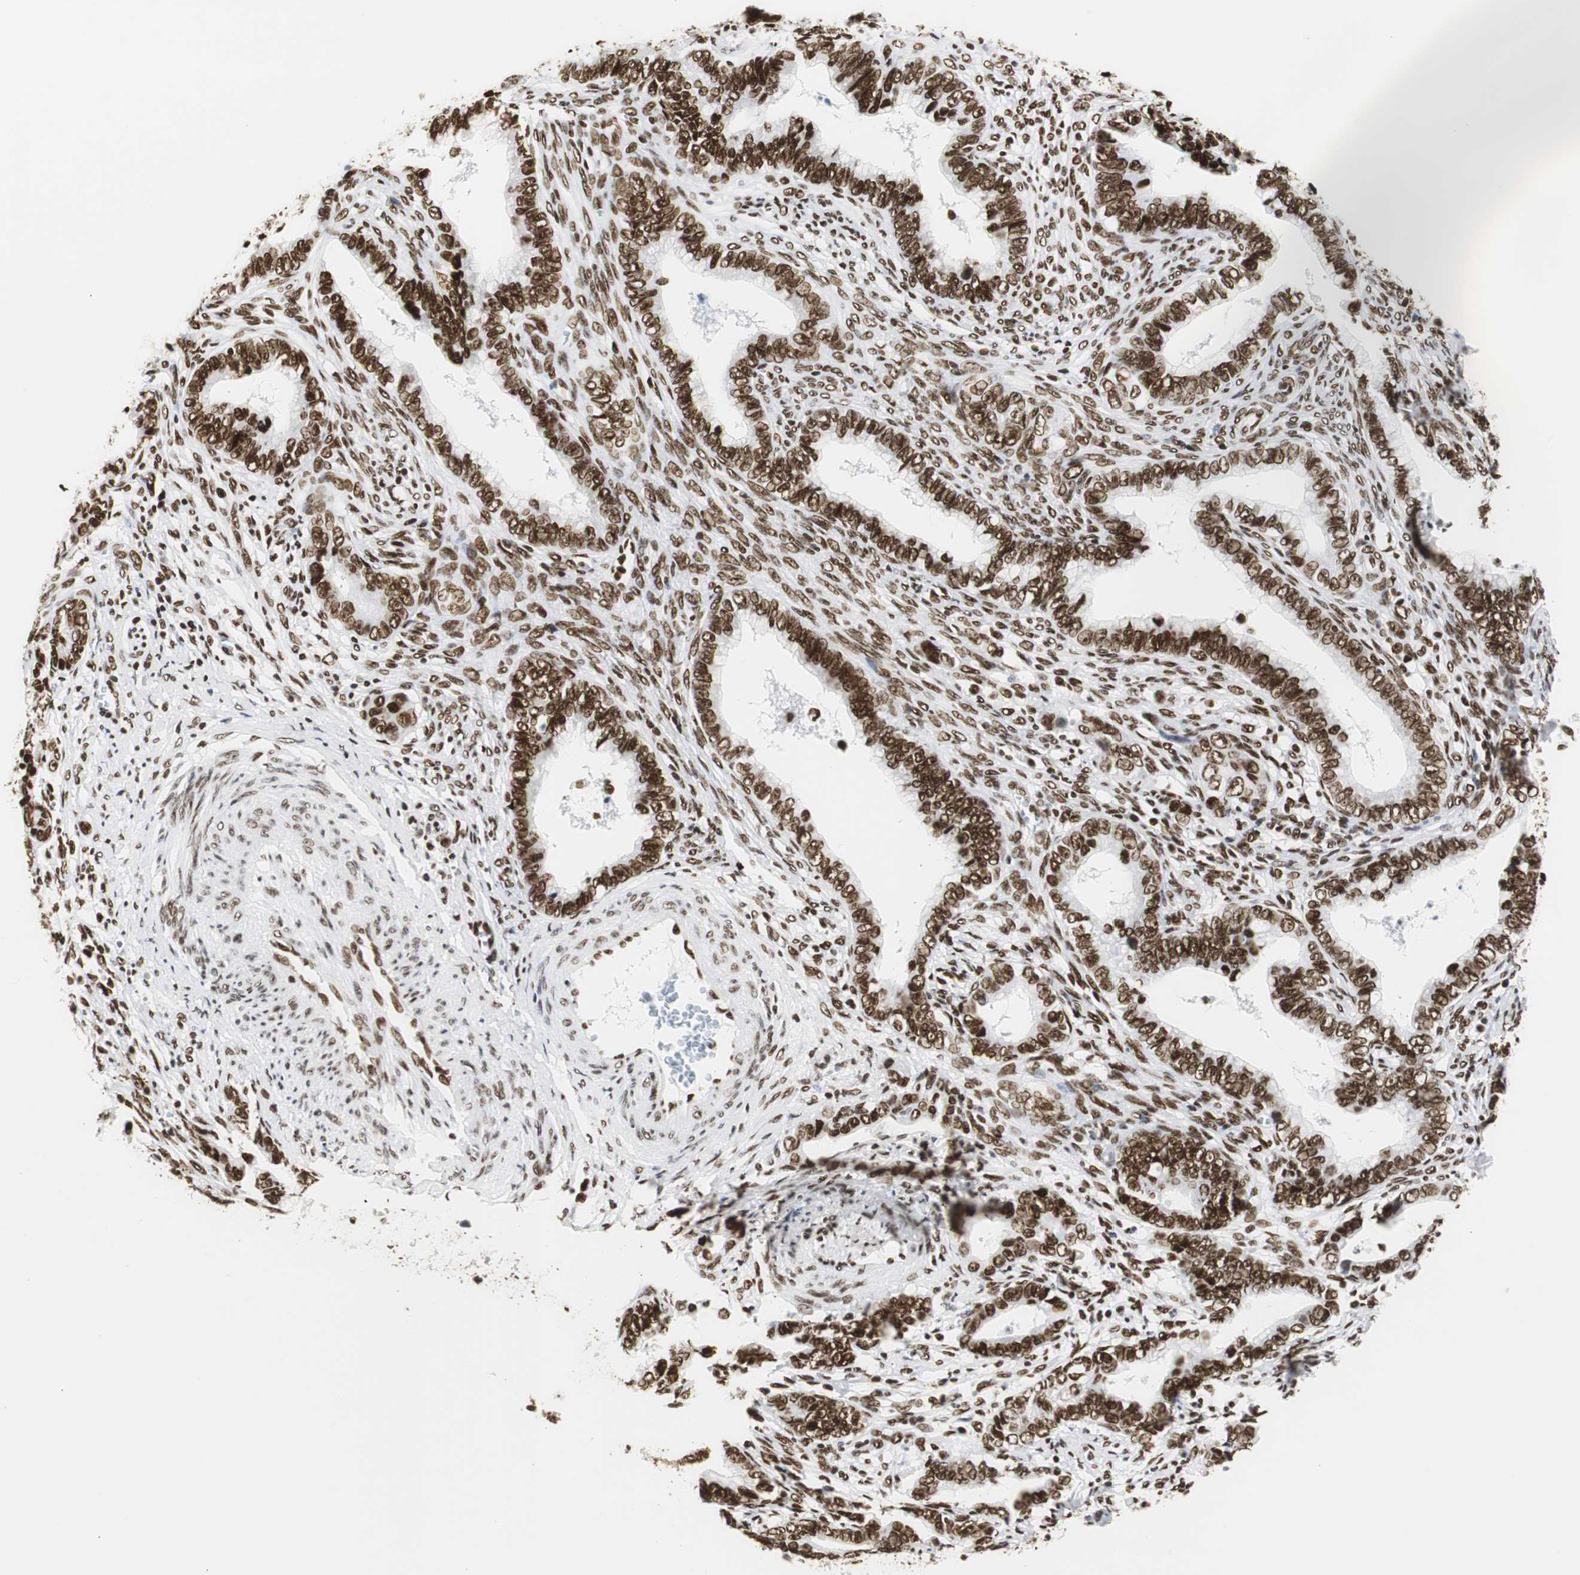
{"staining": {"intensity": "strong", "quantity": ">75%", "location": "nuclear"}, "tissue": "cervical cancer", "cell_type": "Tumor cells", "image_type": "cancer", "snomed": [{"axis": "morphology", "description": "Adenocarcinoma, NOS"}, {"axis": "topography", "description": "Cervix"}], "caption": "Human cervical cancer (adenocarcinoma) stained with a brown dye exhibits strong nuclear positive positivity in approximately >75% of tumor cells.", "gene": "HNRNPH2", "patient": {"sex": "female", "age": 44}}